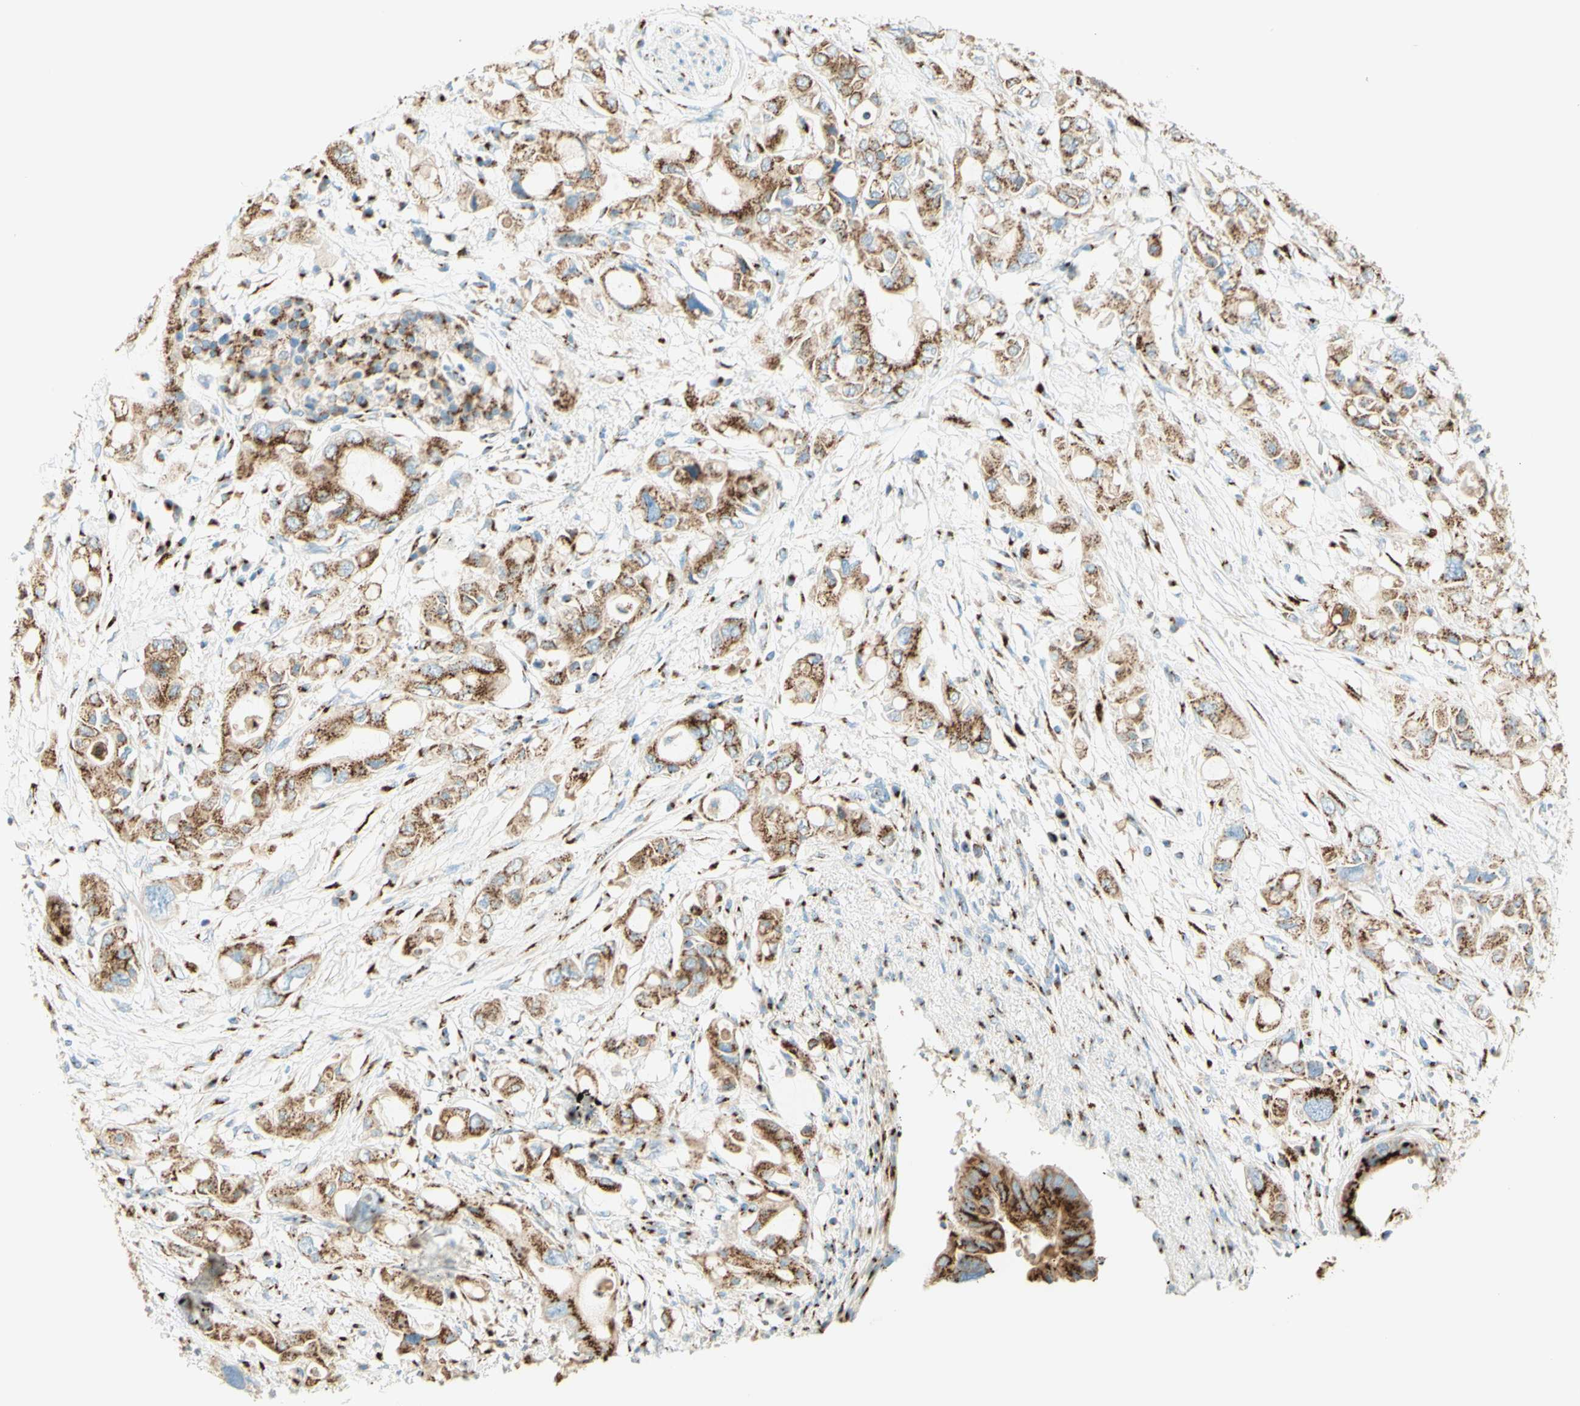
{"staining": {"intensity": "moderate", "quantity": ">75%", "location": "cytoplasmic/membranous"}, "tissue": "pancreatic cancer", "cell_type": "Tumor cells", "image_type": "cancer", "snomed": [{"axis": "morphology", "description": "Adenocarcinoma, NOS"}, {"axis": "topography", "description": "Pancreas"}], "caption": "This is an image of immunohistochemistry (IHC) staining of pancreatic cancer (adenocarcinoma), which shows moderate expression in the cytoplasmic/membranous of tumor cells.", "gene": "GOLGB1", "patient": {"sex": "female", "age": 56}}